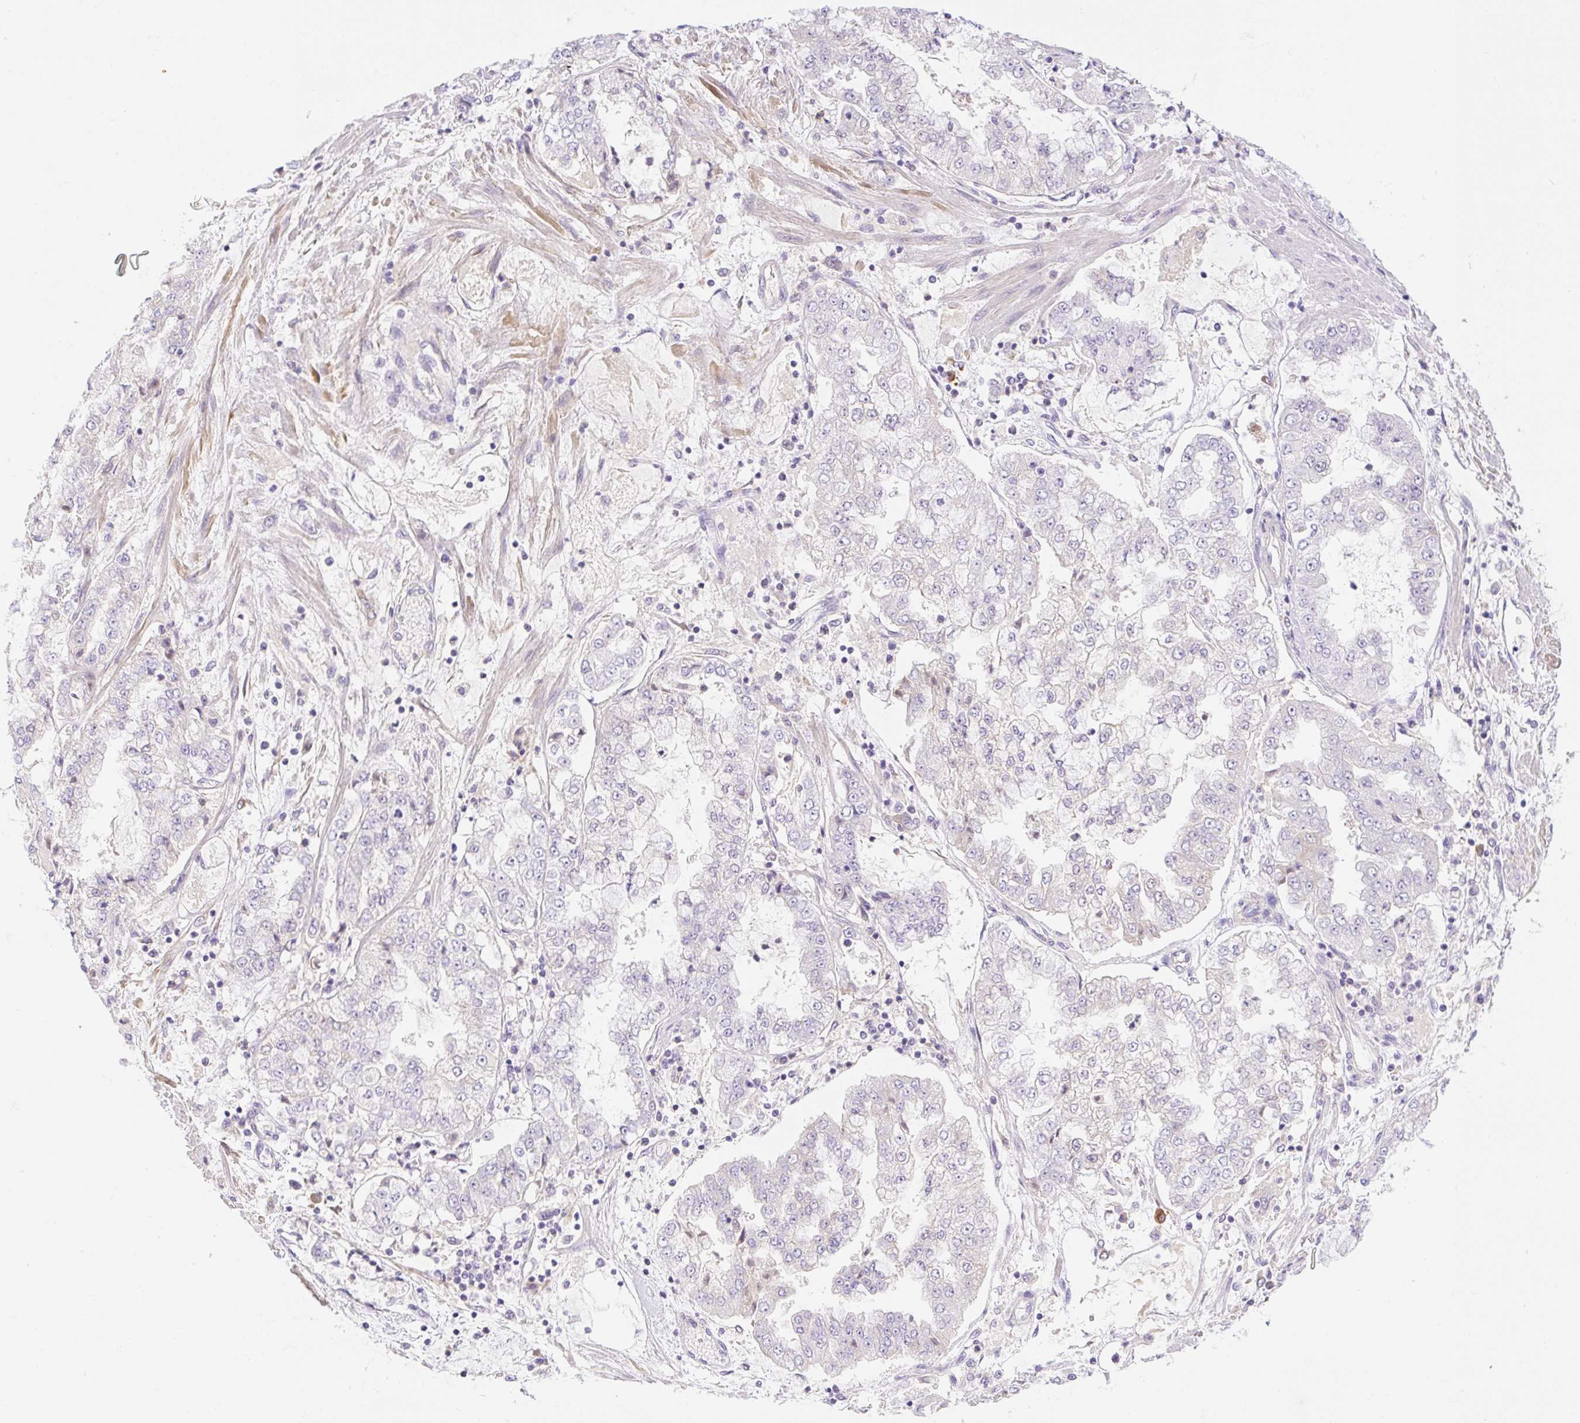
{"staining": {"intensity": "negative", "quantity": "none", "location": "none"}, "tissue": "stomach cancer", "cell_type": "Tumor cells", "image_type": "cancer", "snomed": [{"axis": "morphology", "description": "Adenocarcinoma, NOS"}, {"axis": "topography", "description": "Stomach"}], "caption": "The micrograph demonstrates no staining of tumor cells in stomach cancer (adenocarcinoma).", "gene": "DENND5A", "patient": {"sex": "male", "age": 76}}